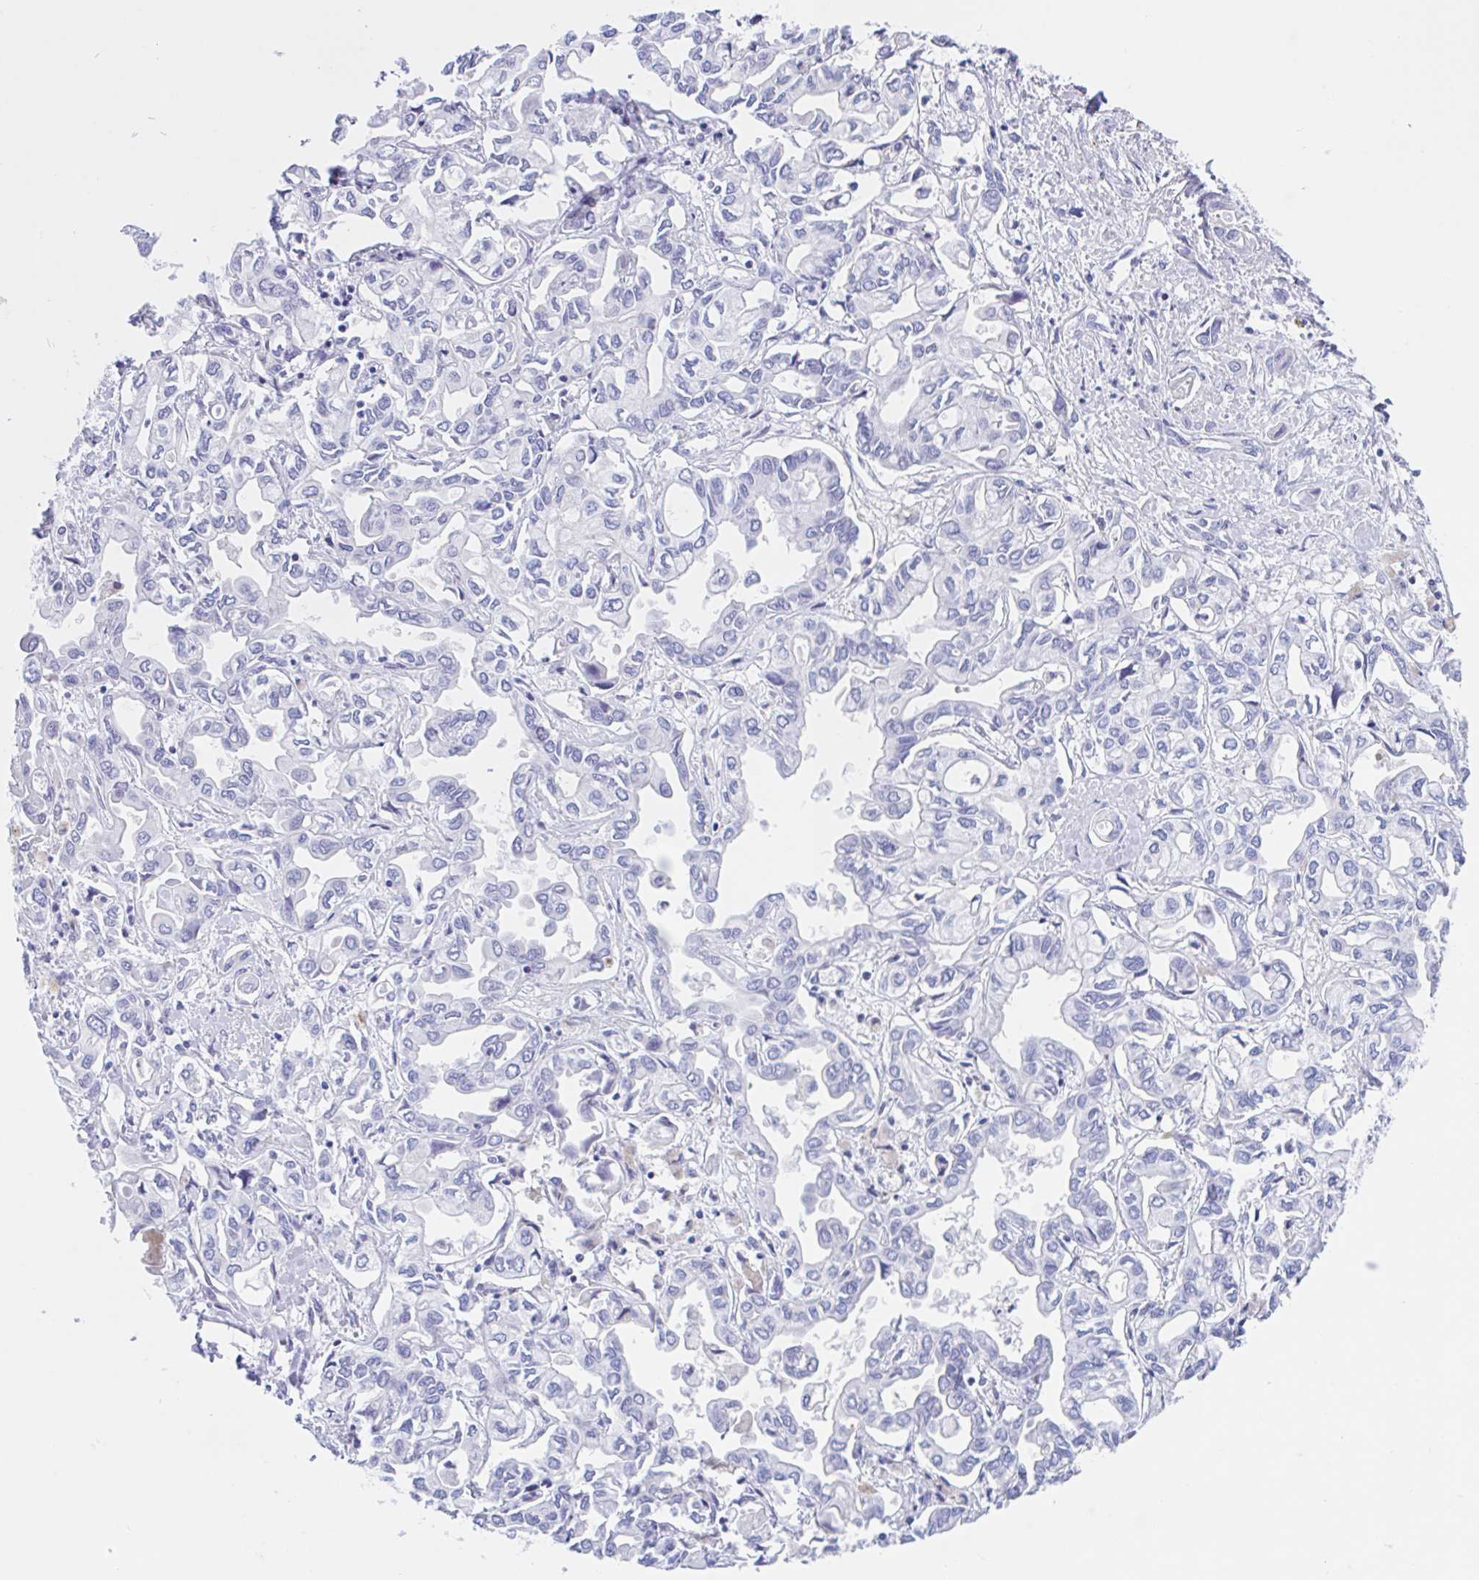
{"staining": {"intensity": "negative", "quantity": "none", "location": "none"}, "tissue": "liver cancer", "cell_type": "Tumor cells", "image_type": "cancer", "snomed": [{"axis": "morphology", "description": "Cholangiocarcinoma"}, {"axis": "topography", "description": "Liver"}], "caption": "Image shows no protein positivity in tumor cells of liver cancer (cholangiocarcinoma) tissue. (DAB (3,3'-diaminobenzidine) immunohistochemistry (IHC), high magnification).", "gene": "ANKRD9", "patient": {"sex": "female", "age": 64}}